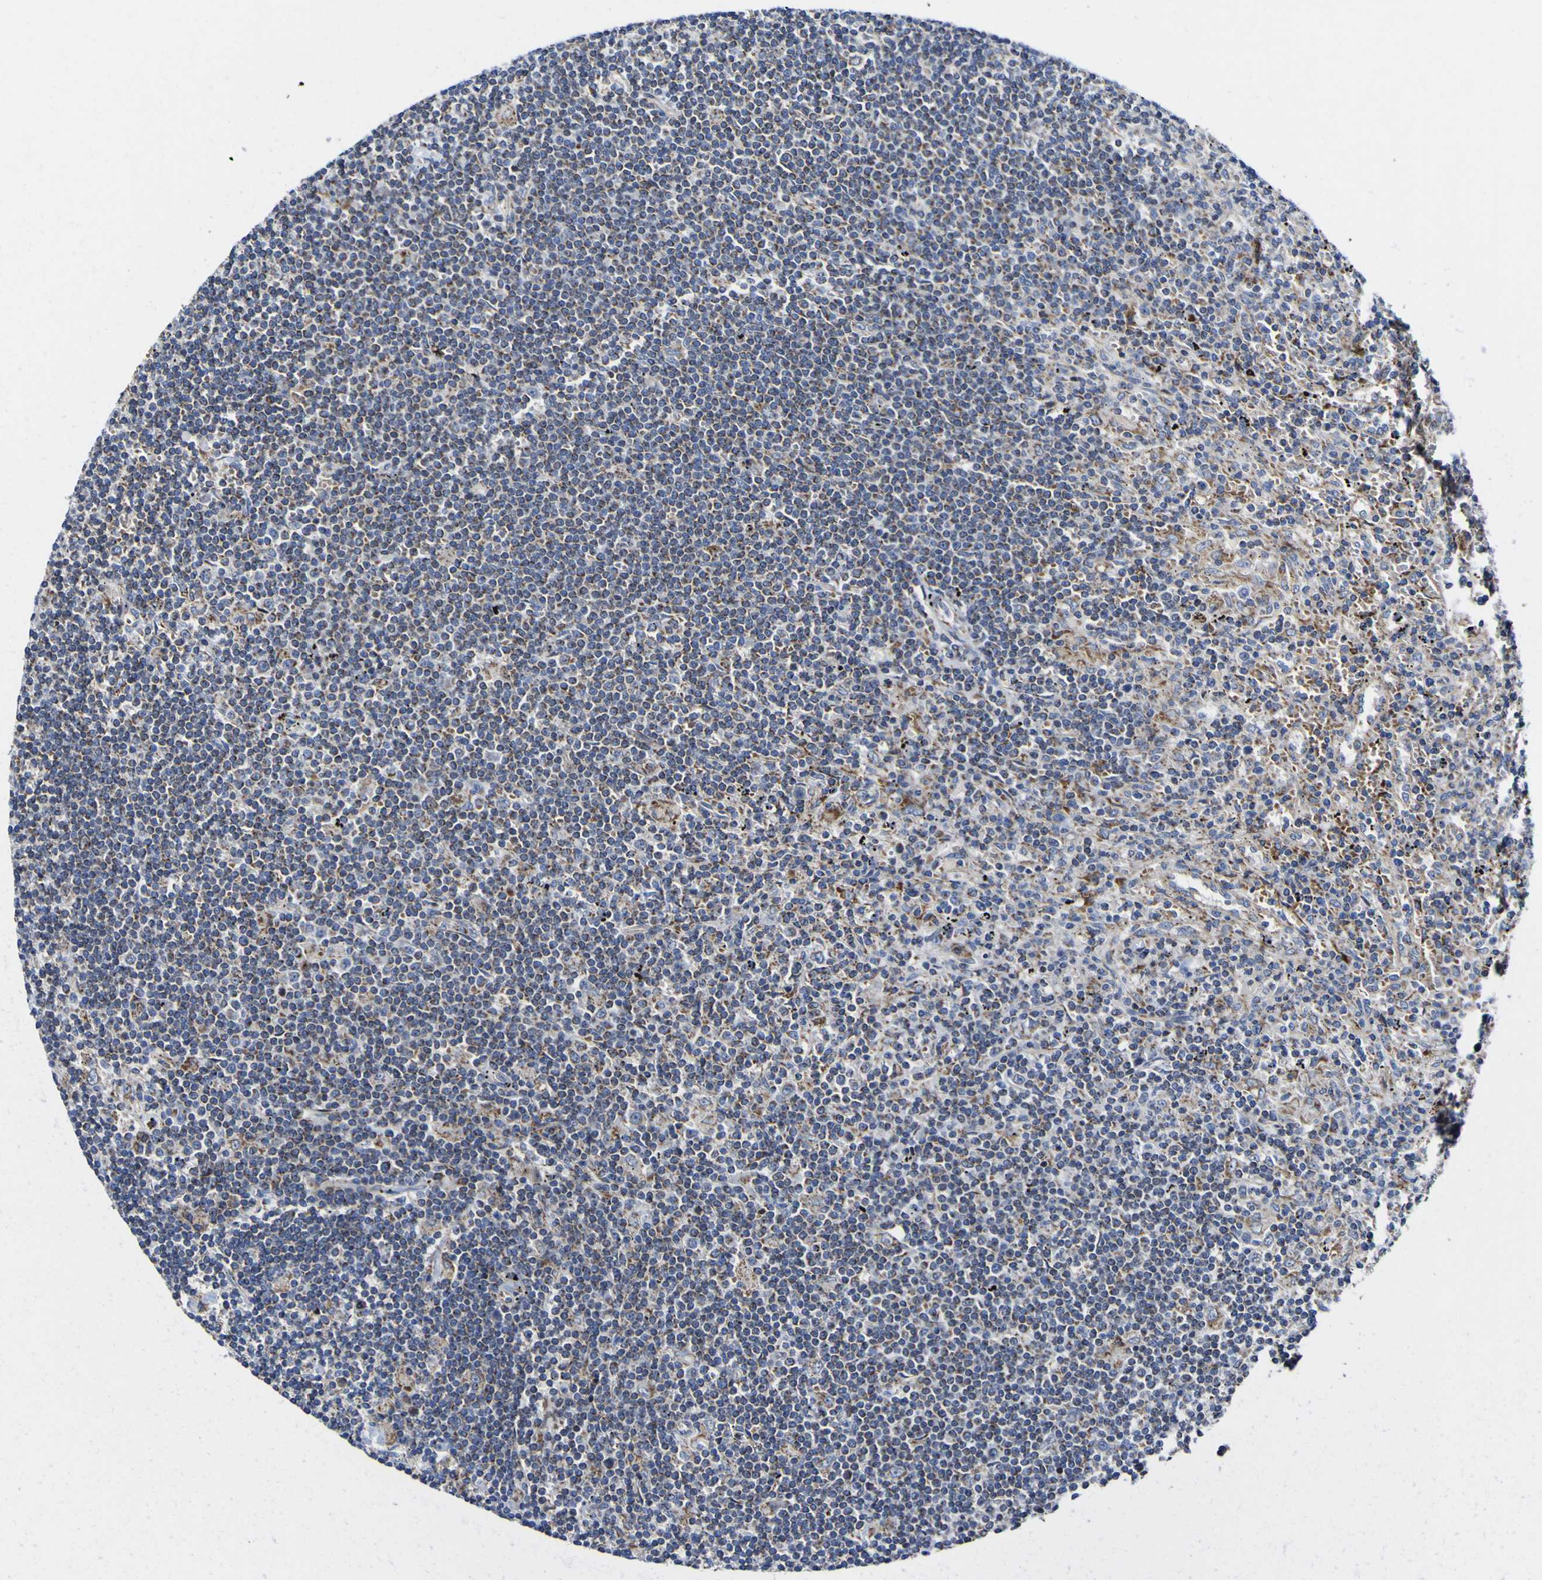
{"staining": {"intensity": "moderate", "quantity": "<25%", "location": "cytoplasmic/membranous"}, "tissue": "lymphoma", "cell_type": "Tumor cells", "image_type": "cancer", "snomed": [{"axis": "morphology", "description": "Malignant lymphoma, non-Hodgkin's type, Low grade"}, {"axis": "topography", "description": "Spleen"}], "caption": "Moderate cytoplasmic/membranous expression is appreciated in approximately <25% of tumor cells in low-grade malignant lymphoma, non-Hodgkin's type. (DAB IHC with brightfield microscopy, high magnification).", "gene": "CCDC90B", "patient": {"sex": "male", "age": 76}}